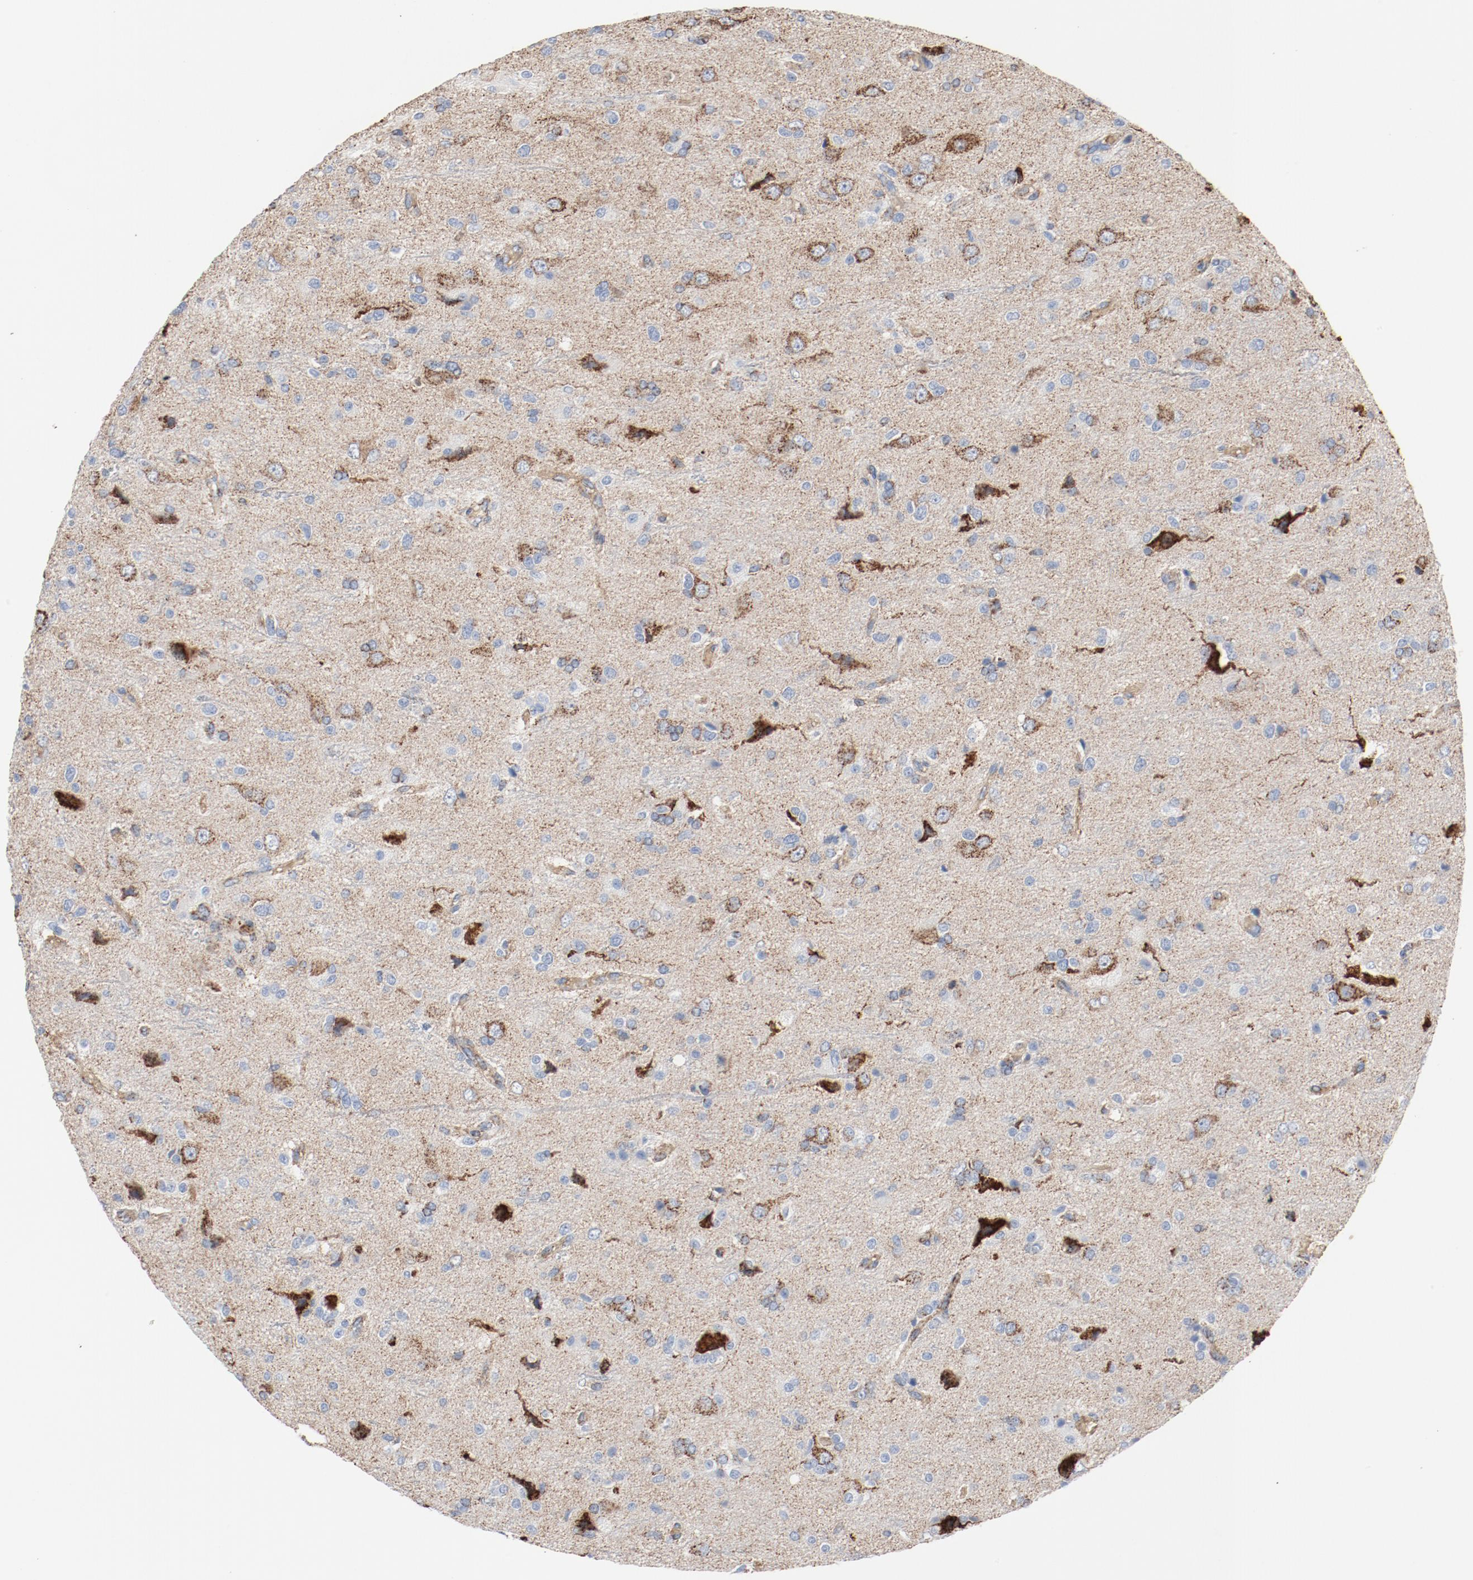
{"staining": {"intensity": "strong", "quantity": "<25%", "location": "cytoplasmic/membranous"}, "tissue": "glioma", "cell_type": "Tumor cells", "image_type": "cancer", "snomed": [{"axis": "morphology", "description": "Glioma, malignant, High grade"}, {"axis": "topography", "description": "Brain"}], "caption": "Immunohistochemistry of malignant glioma (high-grade) displays medium levels of strong cytoplasmic/membranous expression in about <25% of tumor cells. The protein of interest is stained brown, and the nuclei are stained in blue (DAB (3,3'-diaminobenzidine) IHC with brightfield microscopy, high magnification).", "gene": "NDUFB8", "patient": {"sex": "male", "age": 47}}